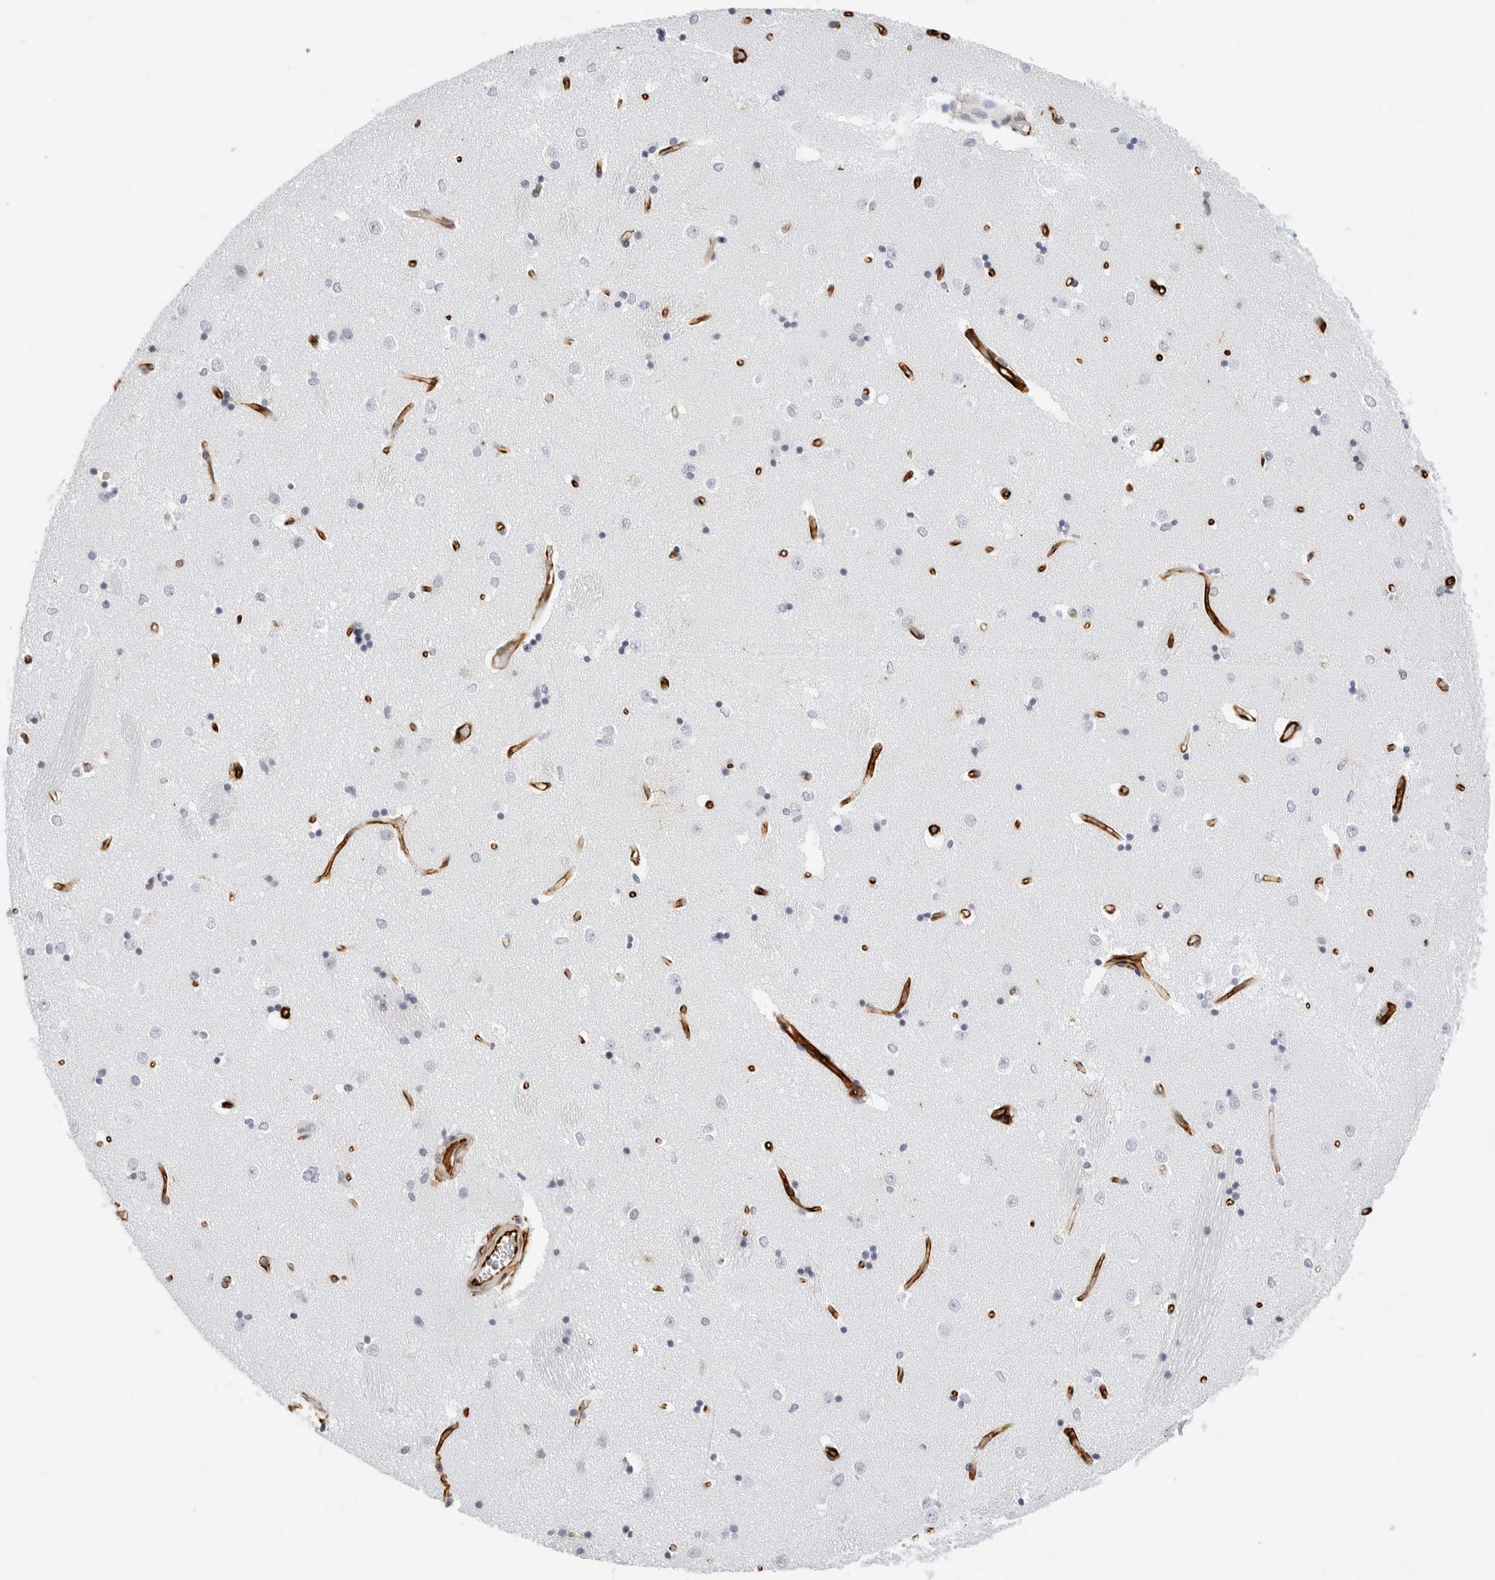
{"staining": {"intensity": "negative", "quantity": "none", "location": "none"}, "tissue": "caudate", "cell_type": "Glial cells", "image_type": "normal", "snomed": [{"axis": "morphology", "description": "Normal tissue, NOS"}, {"axis": "topography", "description": "Lateral ventricle wall"}], "caption": "Protein analysis of benign caudate displays no significant staining in glial cells. (Stains: DAB (3,3'-diaminobenzidine) immunohistochemistry (IHC) with hematoxylin counter stain, Microscopy: brightfield microscopy at high magnification).", "gene": "NES", "patient": {"sex": "male", "age": 45}}